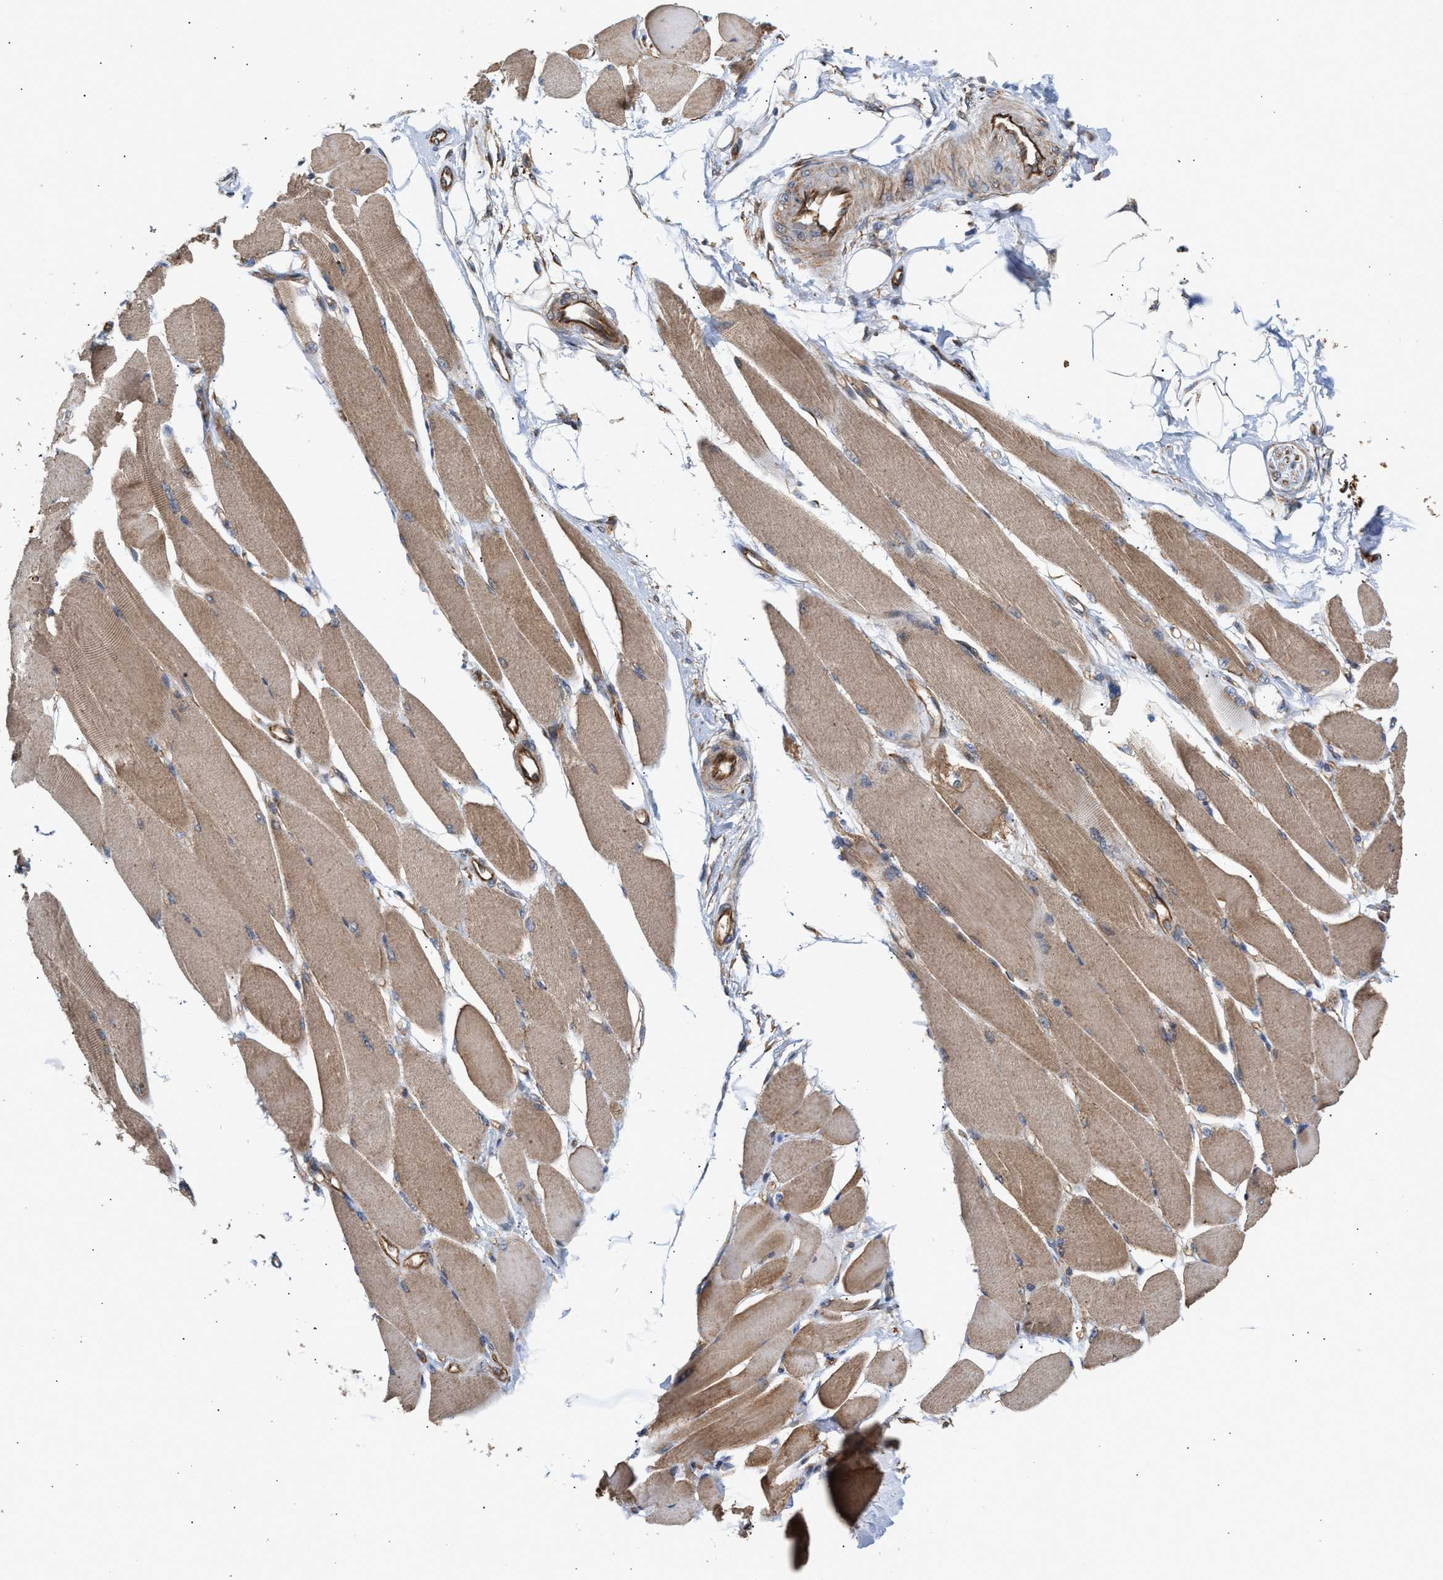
{"staining": {"intensity": "moderate", "quantity": ">75%", "location": "cytoplasmic/membranous"}, "tissue": "skeletal muscle", "cell_type": "Myocytes", "image_type": "normal", "snomed": [{"axis": "morphology", "description": "Normal tissue, NOS"}, {"axis": "topography", "description": "Skeletal muscle"}, {"axis": "topography", "description": "Peripheral nerve tissue"}], "caption": "Protein expression analysis of benign human skeletal muscle reveals moderate cytoplasmic/membranous staining in about >75% of myocytes. Ihc stains the protein of interest in brown and the nuclei are stained blue.", "gene": "EPS15L1", "patient": {"sex": "female", "age": 84}}